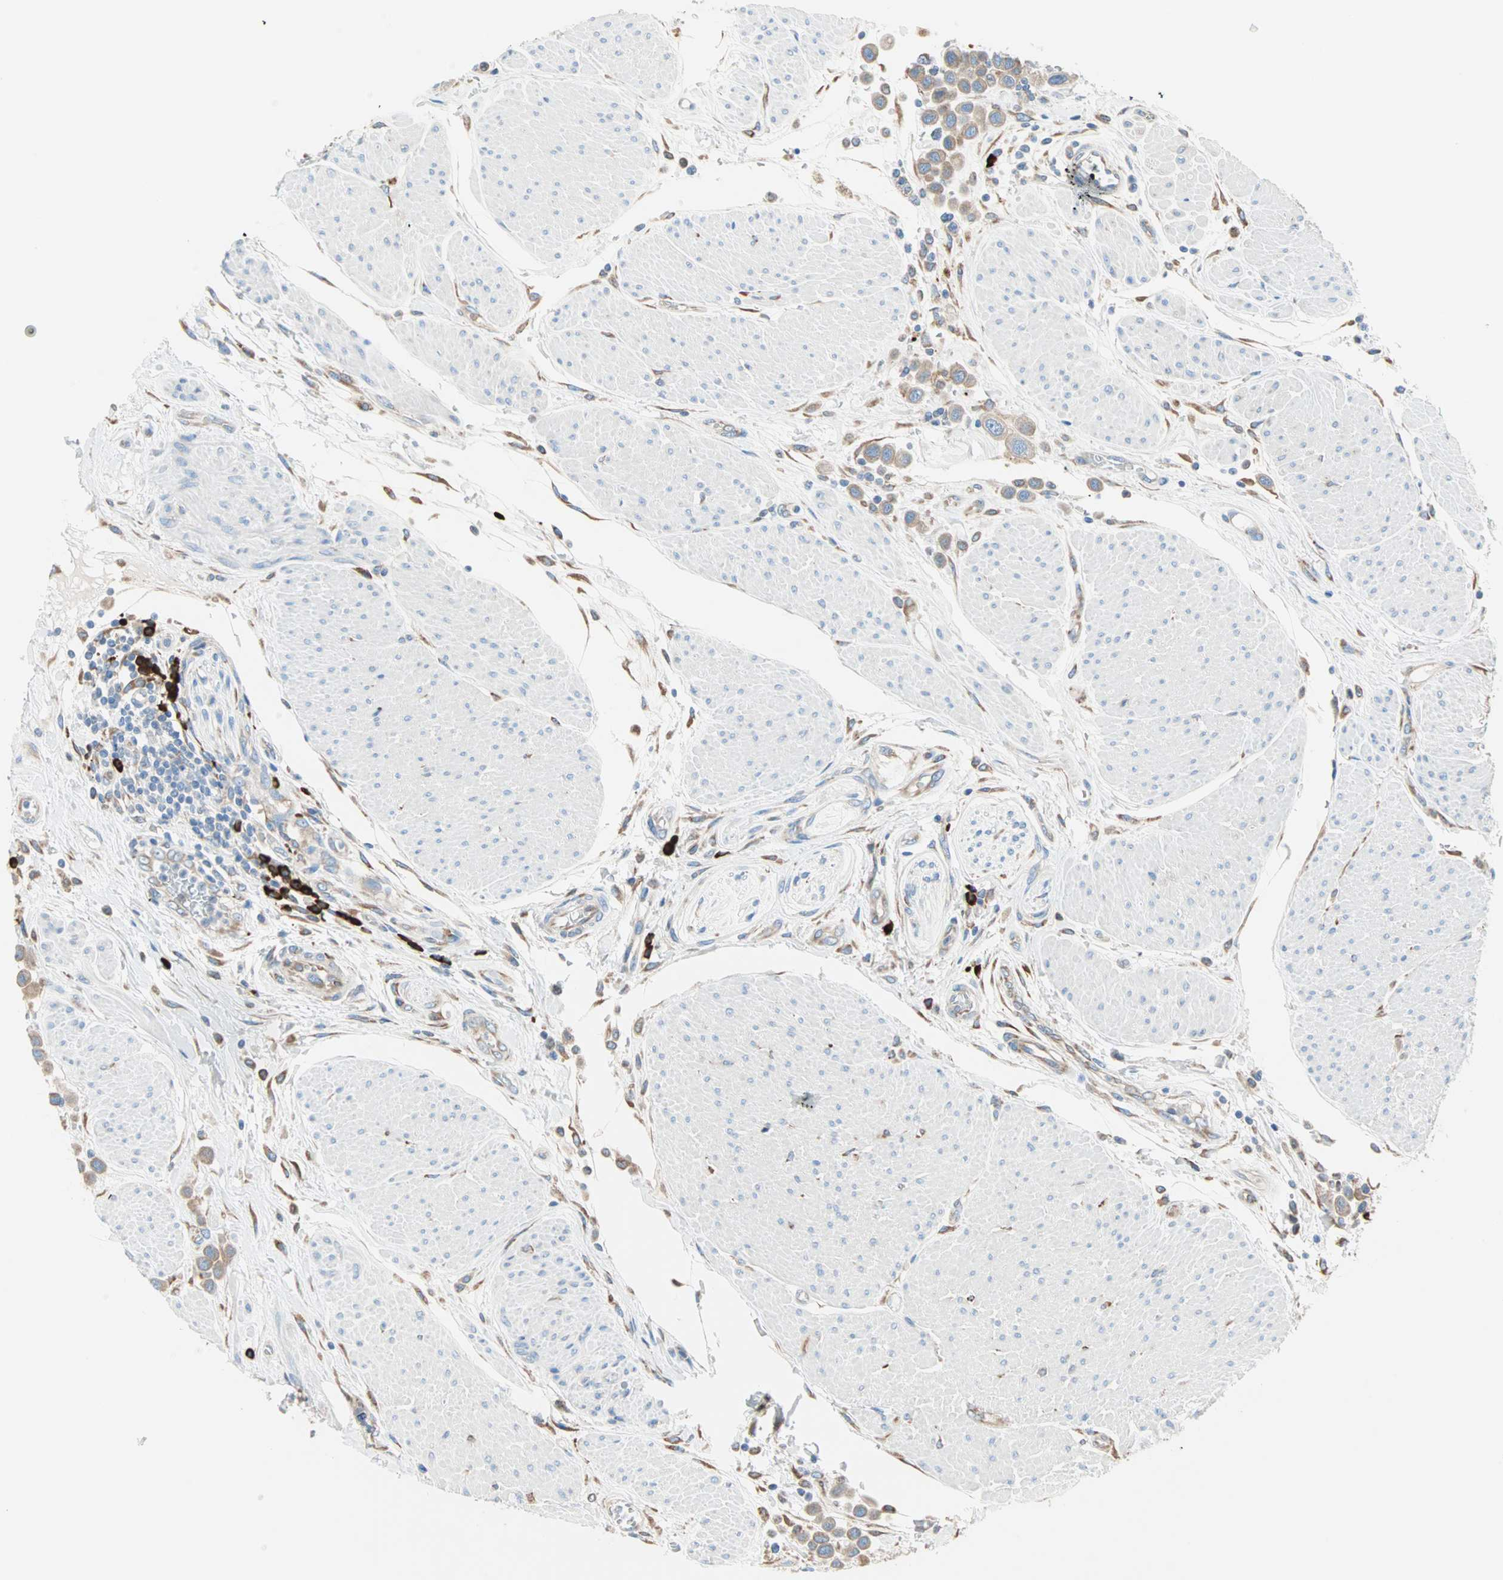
{"staining": {"intensity": "moderate", "quantity": ">75%", "location": "cytoplasmic/membranous"}, "tissue": "urothelial cancer", "cell_type": "Tumor cells", "image_type": "cancer", "snomed": [{"axis": "morphology", "description": "Urothelial carcinoma, High grade"}, {"axis": "topography", "description": "Urinary bladder"}], "caption": "The micrograph demonstrates a brown stain indicating the presence of a protein in the cytoplasmic/membranous of tumor cells in high-grade urothelial carcinoma. (Brightfield microscopy of DAB IHC at high magnification).", "gene": "PLCXD1", "patient": {"sex": "male", "age": 50}}